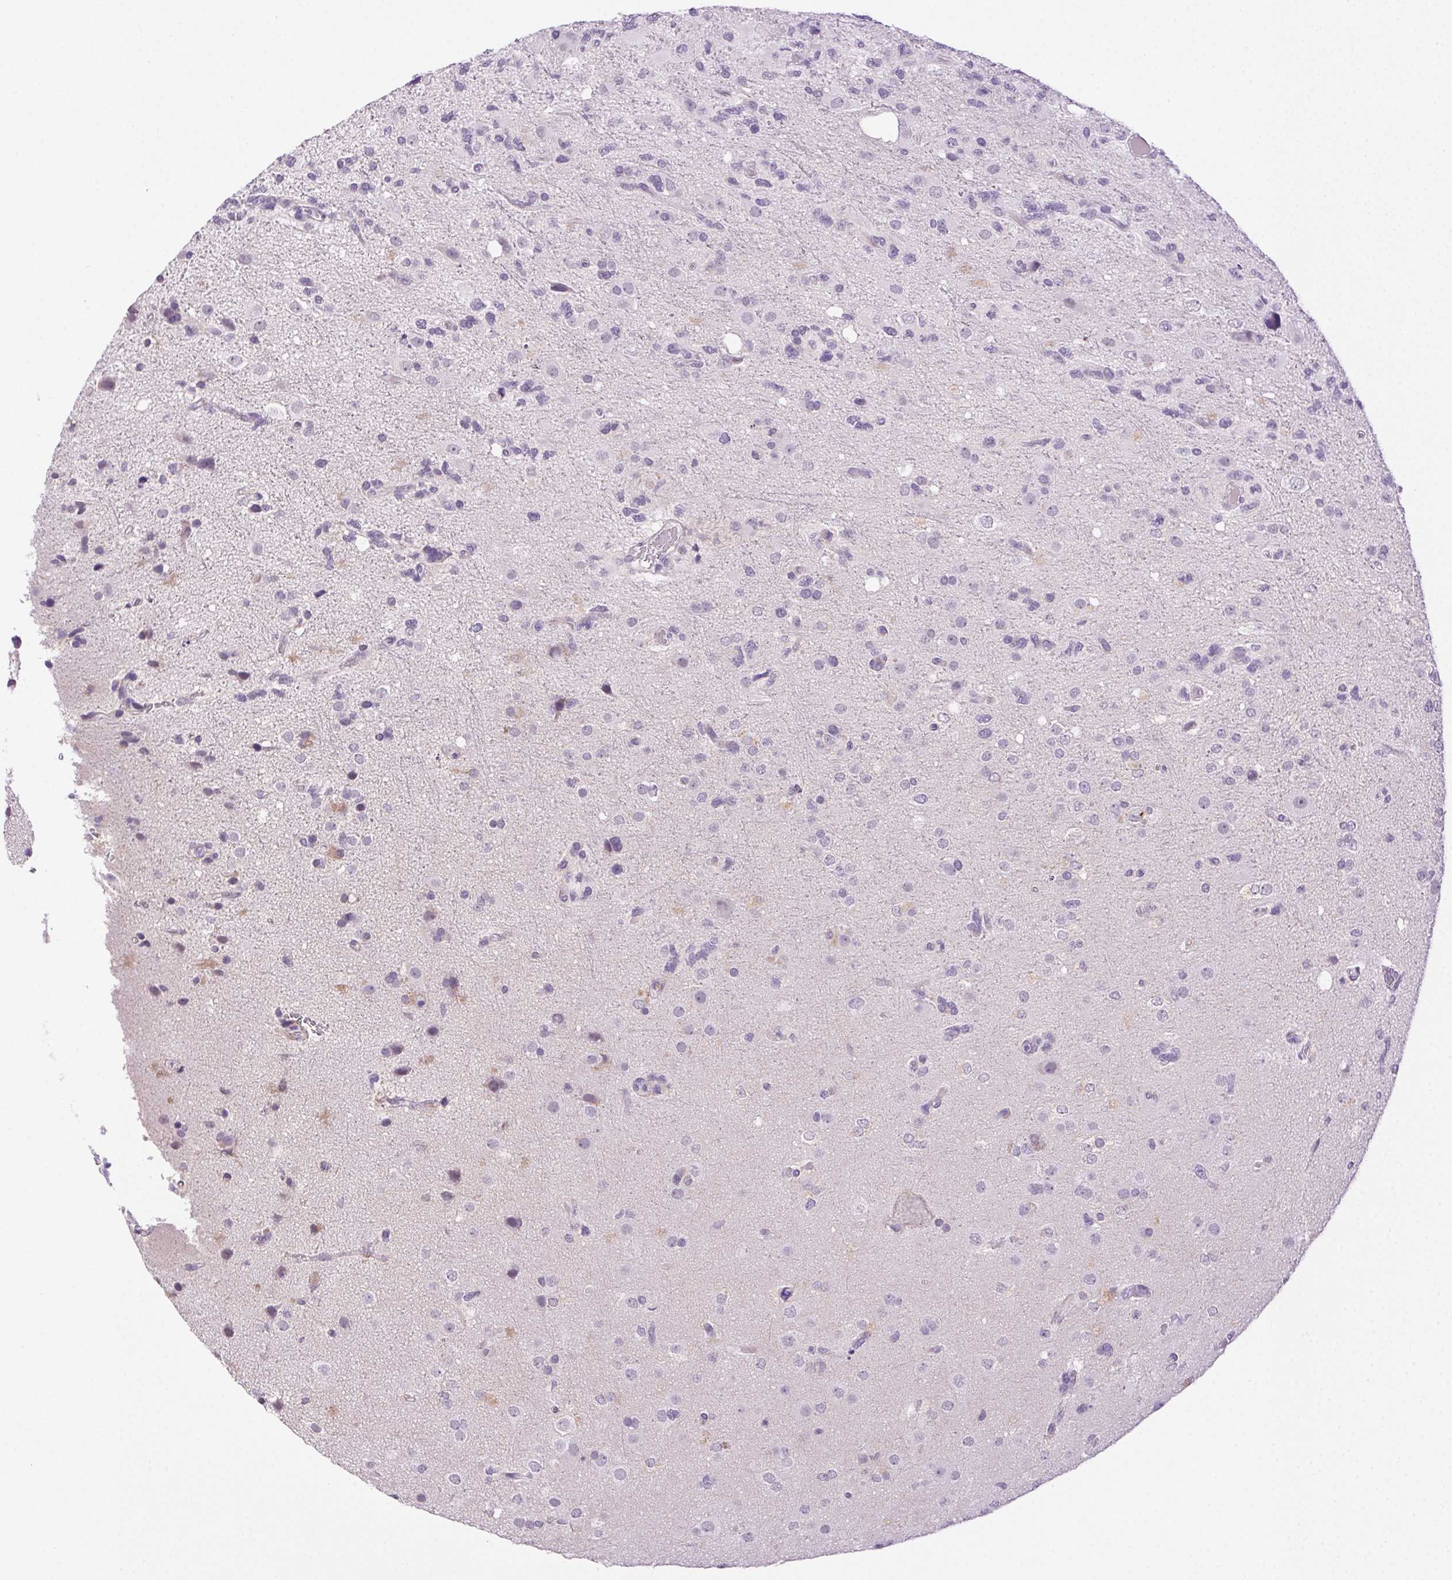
{"staining": {"intensity": "negative", "quantity": "none", "location": "none"}, "tissue": "glioma", "cell_type": "Tumor cells", "image_type": "cancer", "snomed": [{"axis": "morphology", "description": "Glioma, malignant, High grade"}, {"axis": "topography", "description": "Brain"}], "caption": "Immunohistochemistry of human glioma displays no positivity in tumor cells.", "gene": "CLDN10", "patient": {"sex": "female", "age": 71}}